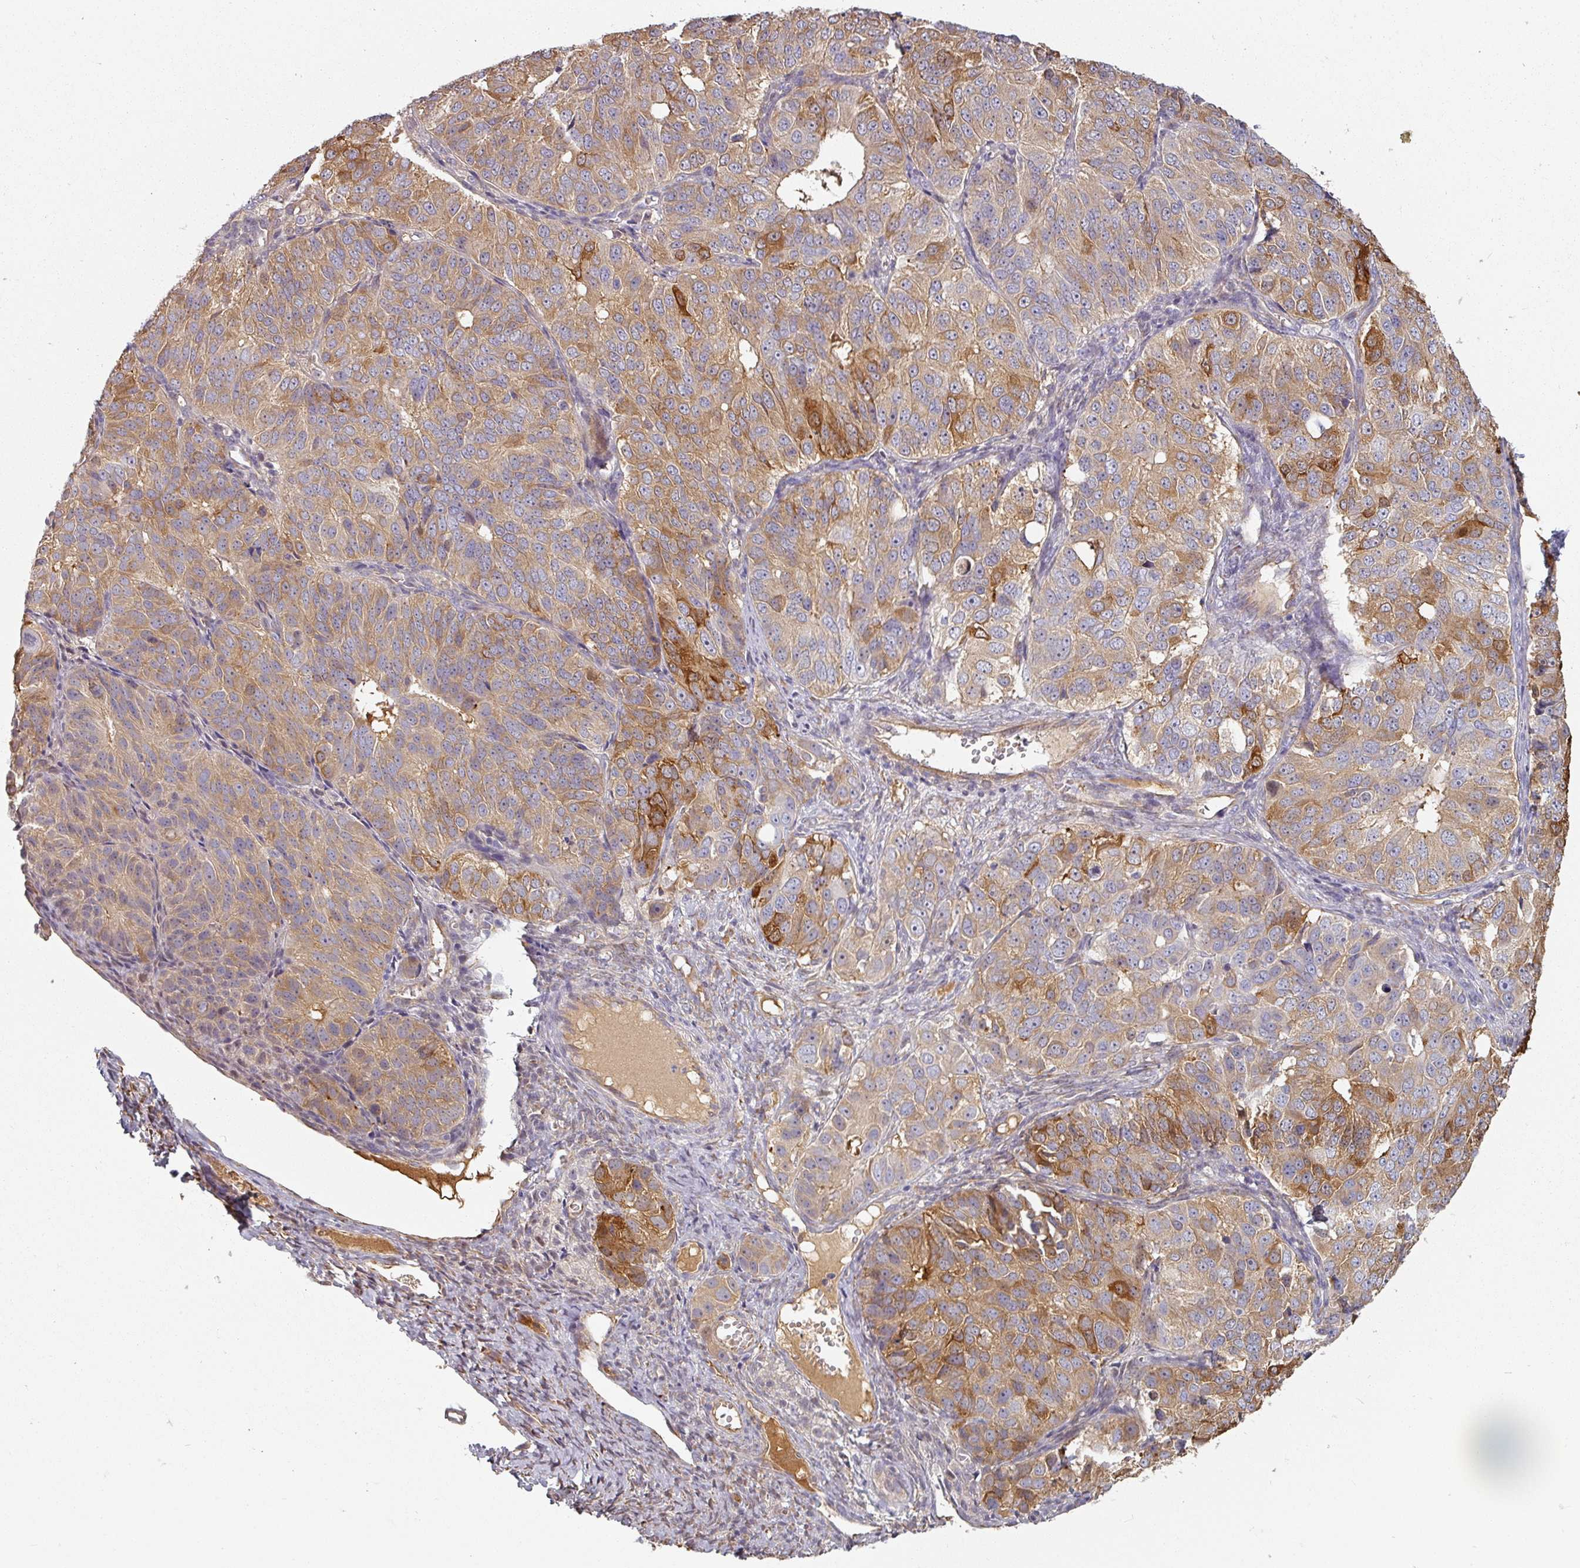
{"staining": {"intensity": "strong", "quantity": "<25%", "location": "cytoplasmic/membranous"}, "tissue": "ovarian cancer", "cell_type": "Tumor cells", "image_type": "cancer", "snomed": [{"axis": "morphology", "description": "Carcinoma, endometroid"}, {"axis": "topography", "description": "Ovary"}], "caption": "Tumor cells reveal medium levels of strong cytoplasmic/membranous positivity in about <25% of cells in endometroid carcinoma (ovarian).", "gene": "CEP78", "patient": {"sex": "female", "age": 51}}